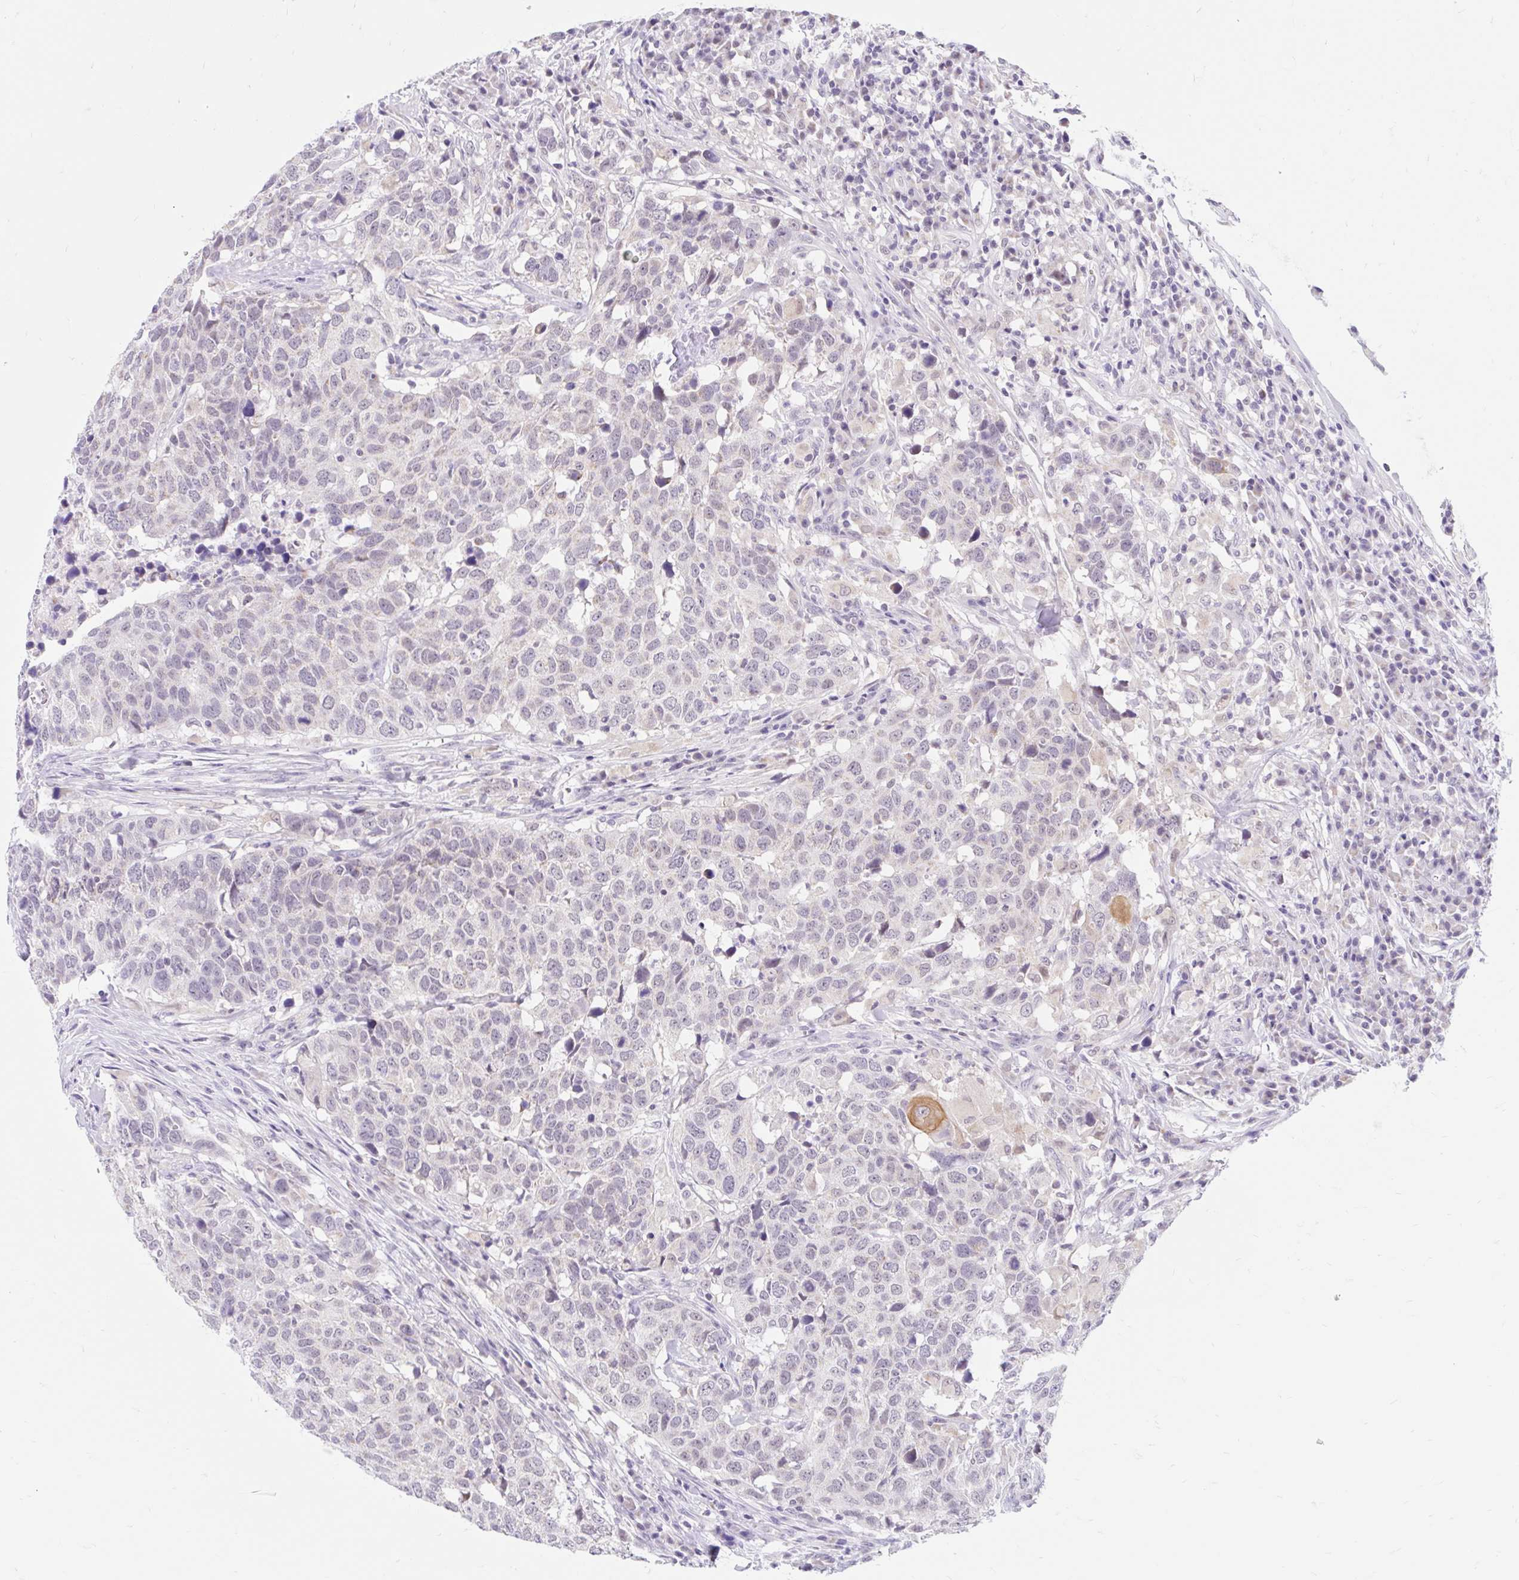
{"staining": {"intensity": "moderate", "quantity": "<25%", "location": "cytoplasmic/membranous"}, "tissue": "head and neck cancer", "cell_type": "Tumor cells", "image_type": "cancer", "snomed": [{"axis": "morphology", "description": "Normal tissue, NOS"}, {"axis": "morphology", "description": "Squamous cell carcinoma, NOS"}, {"axis": "topography", "description": "Skeletal muscle"}, {"axis": "topography", "description": "Vascular tissue"}, {"axis": "topography", "description": "Peripheral nerve tissue"}, {"axis": "topography", "description": "Head-Neck"}], "caption": "Tumor cells show low levels of moderate cytoplasmic/membranous positivity in about <25% of cells in squamous cell carcinoma (head and neck). The protein is shown in brown color, while the nuclei are stained blue.", "gene": "ITPK1", "patient": {"sex": "male", "age": 66}}